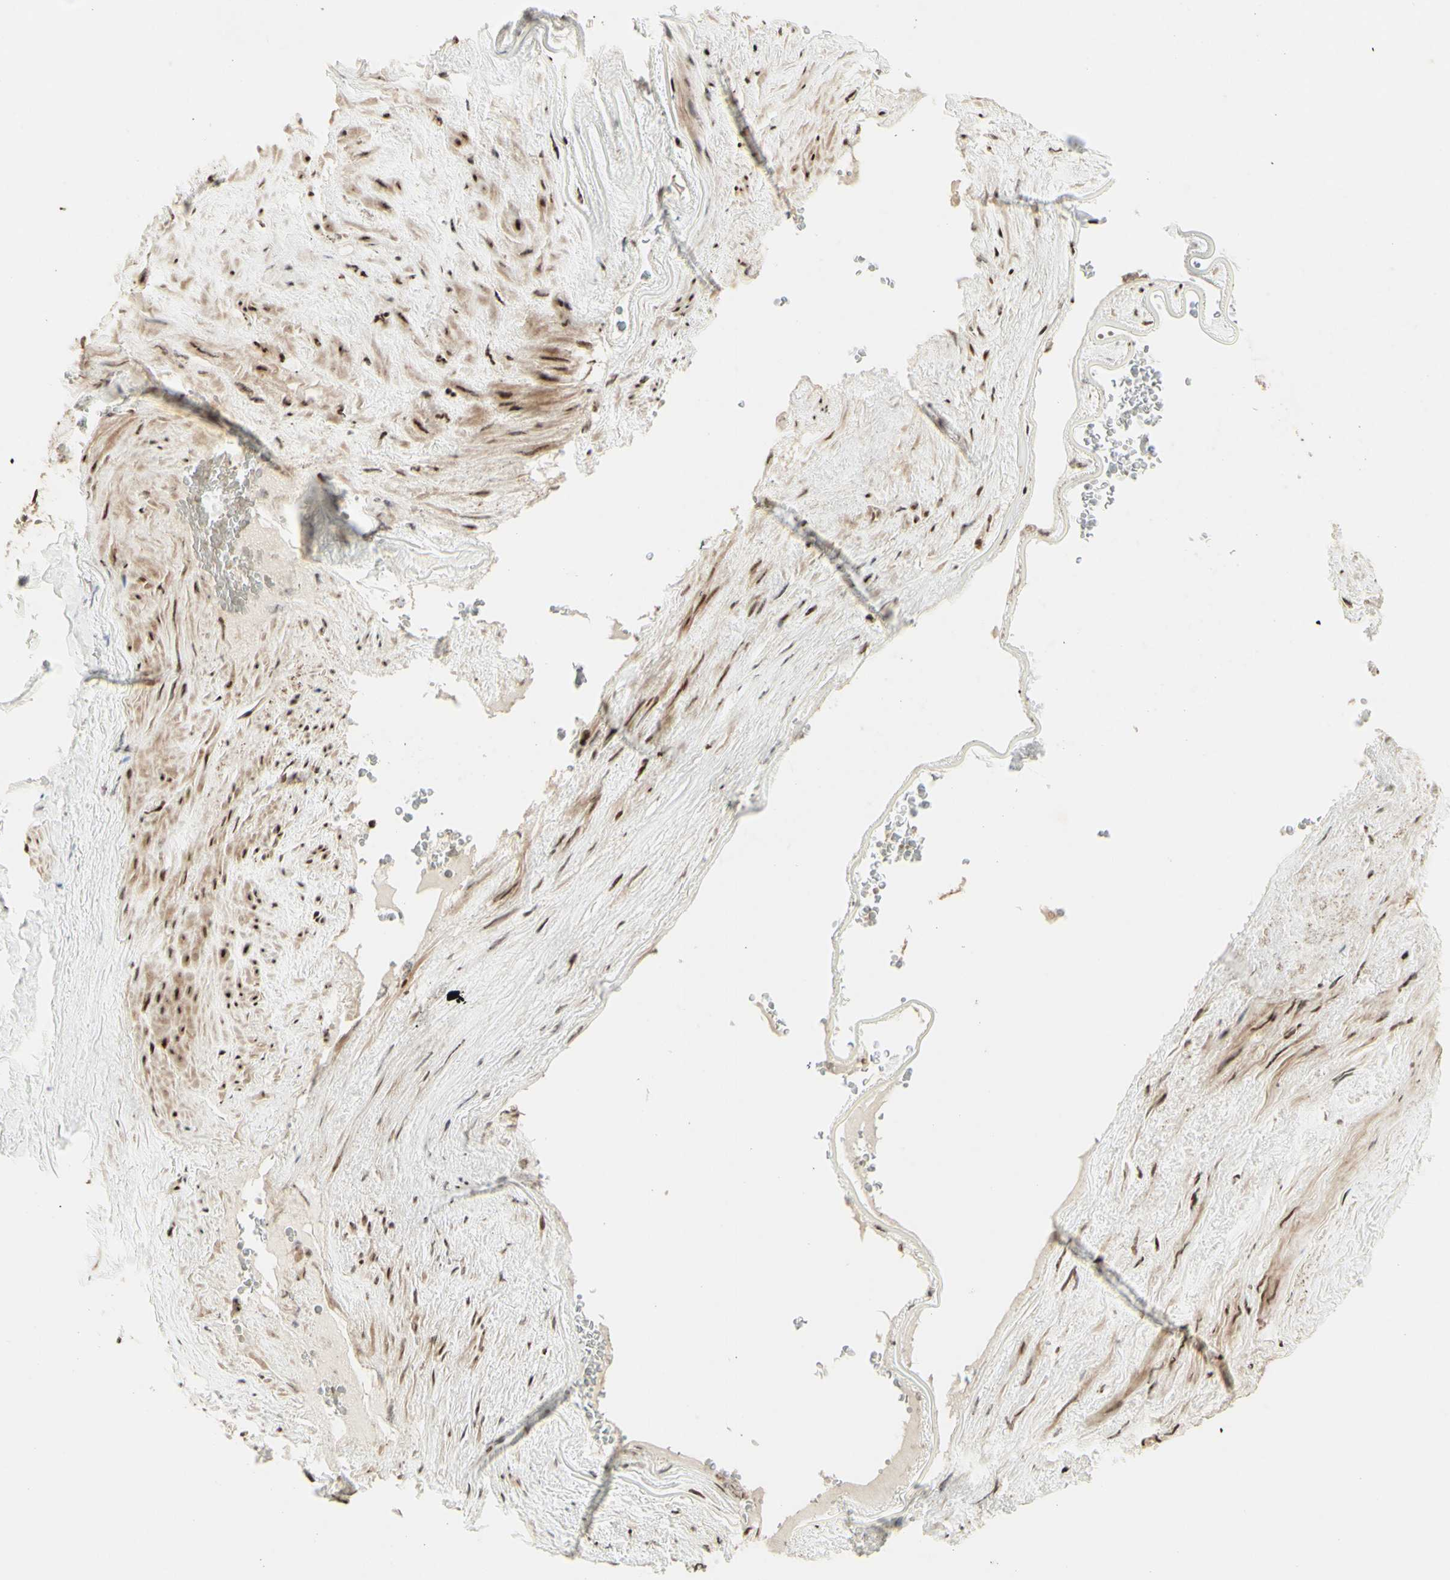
{"staining": {"intensity": "strong", "quantity": ">75%", "location": "cytoplasmic/membranous,nuclear"}, "tissue": "adipose tissue", "cell_type": "Adipocytes", "image_type": "normal", "snomed": [{"axis": "morphology", "description": "Normal tissue, NOS"}, {"axis": "topography", "description": "Peripheral nerve tissue"}], "caption": "A high amount of strong cytoplasmic/membranous,nuclear staining is seen in approximately >75% of adipocytes in unremarkable adipose tissue. (DAB (3,3'-diaminobenzidine) = brown stain, brightfield microscopy at high magnification).", "gene": "DHX9", "patient": {"sex": "male", "age": 70}}